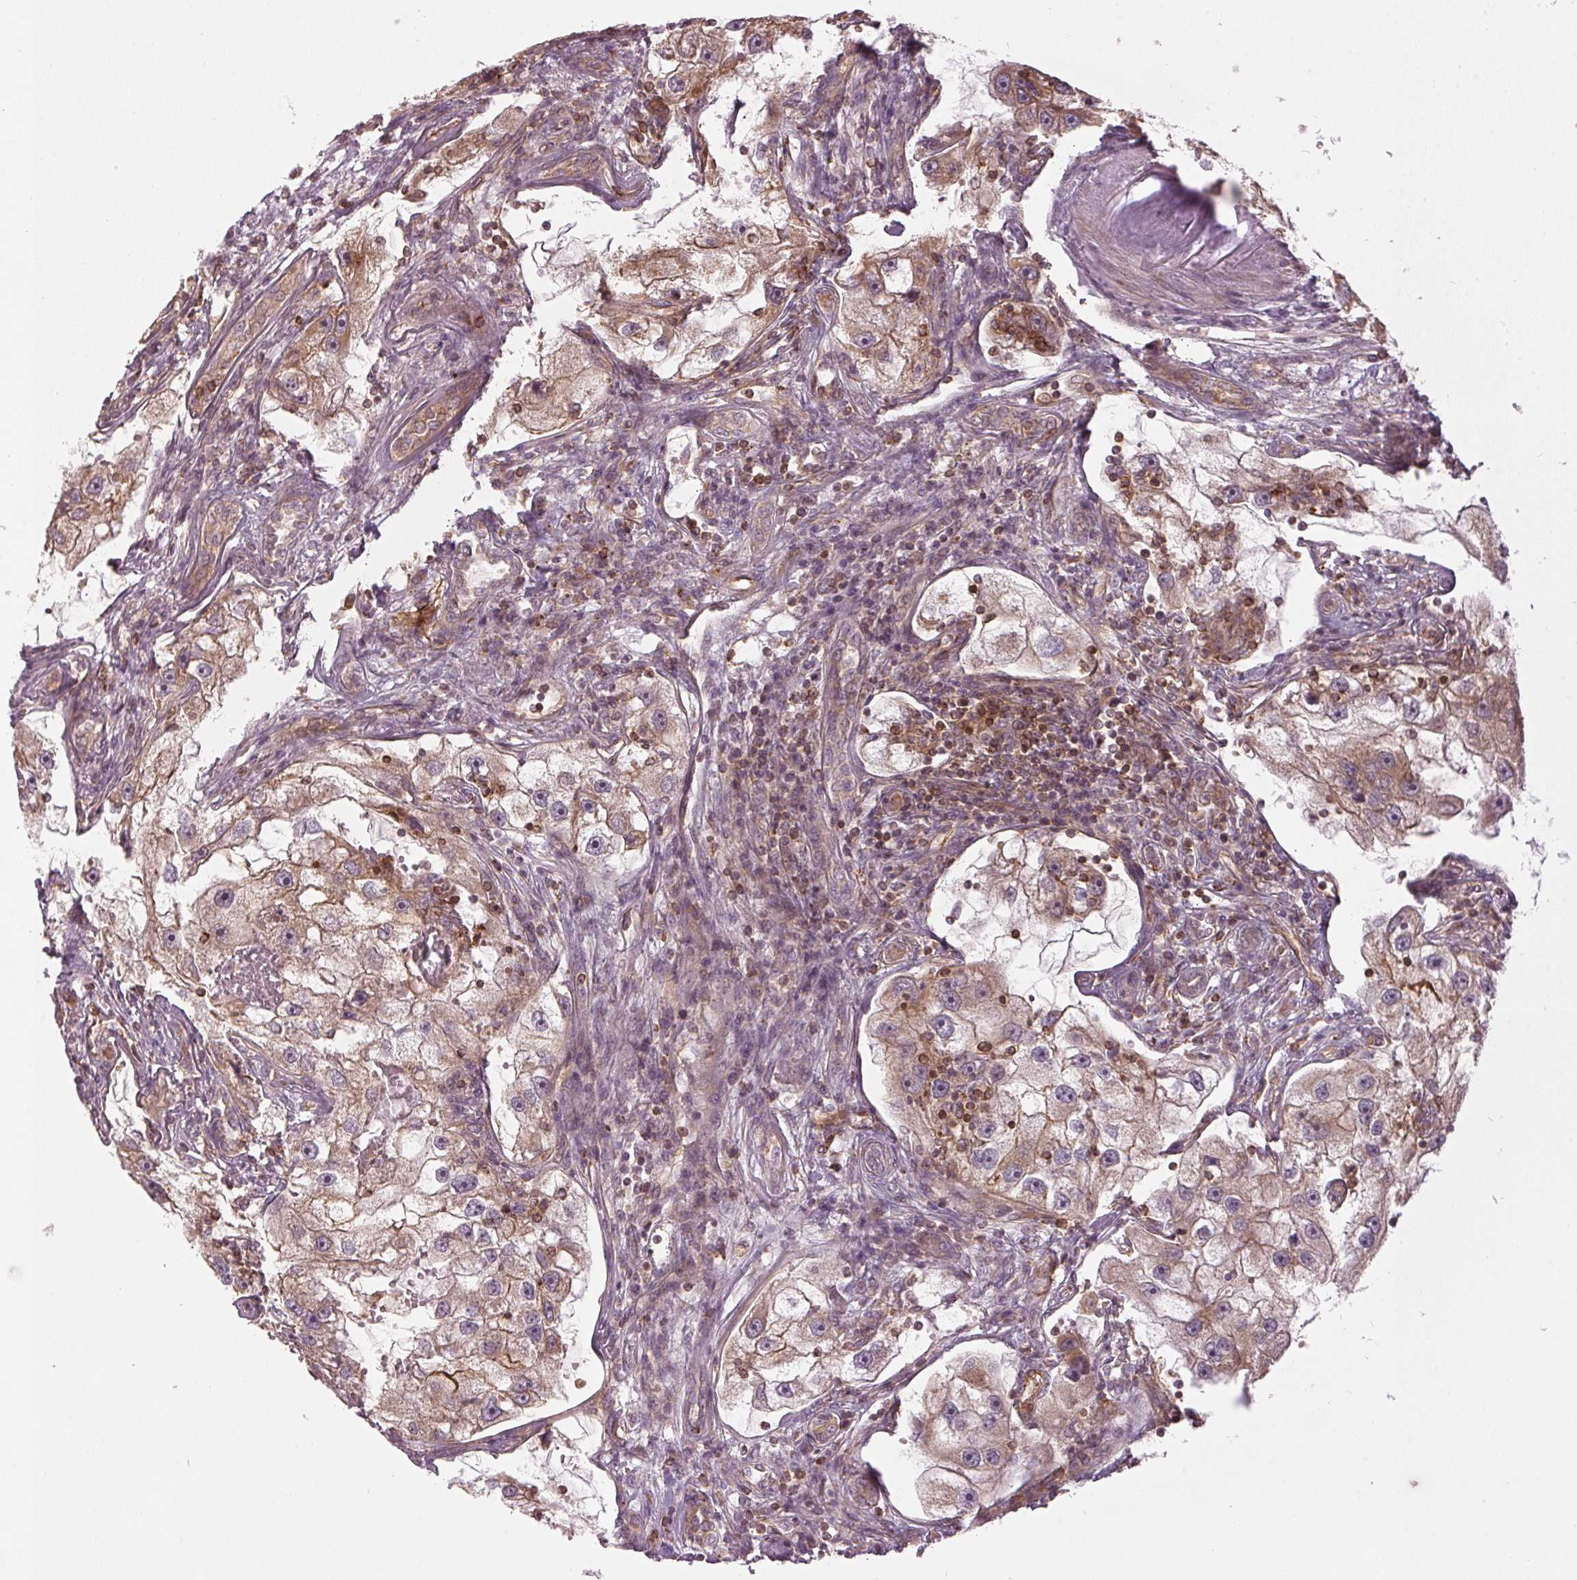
{"staining": {"intensity": "weak", "quantity": ">75%", "location": "cytoplasmic/membranous"}, "tissue": "renal cancer", "cell_type": "Tumor cells", "image_type": "cancer", "snomed": [{"axis": "morphology", "description": "Adenocarcinoma, NOS"}, {"axis": "topography", "description": "Kidney"}], "caption": "Renal cancer stained with IHC demonstrates weak cytoplasmic/membranous positivity in about >75% of tumor cells.", "gene": "NADK2", "patient": {"sex": "male", "age": 63}}